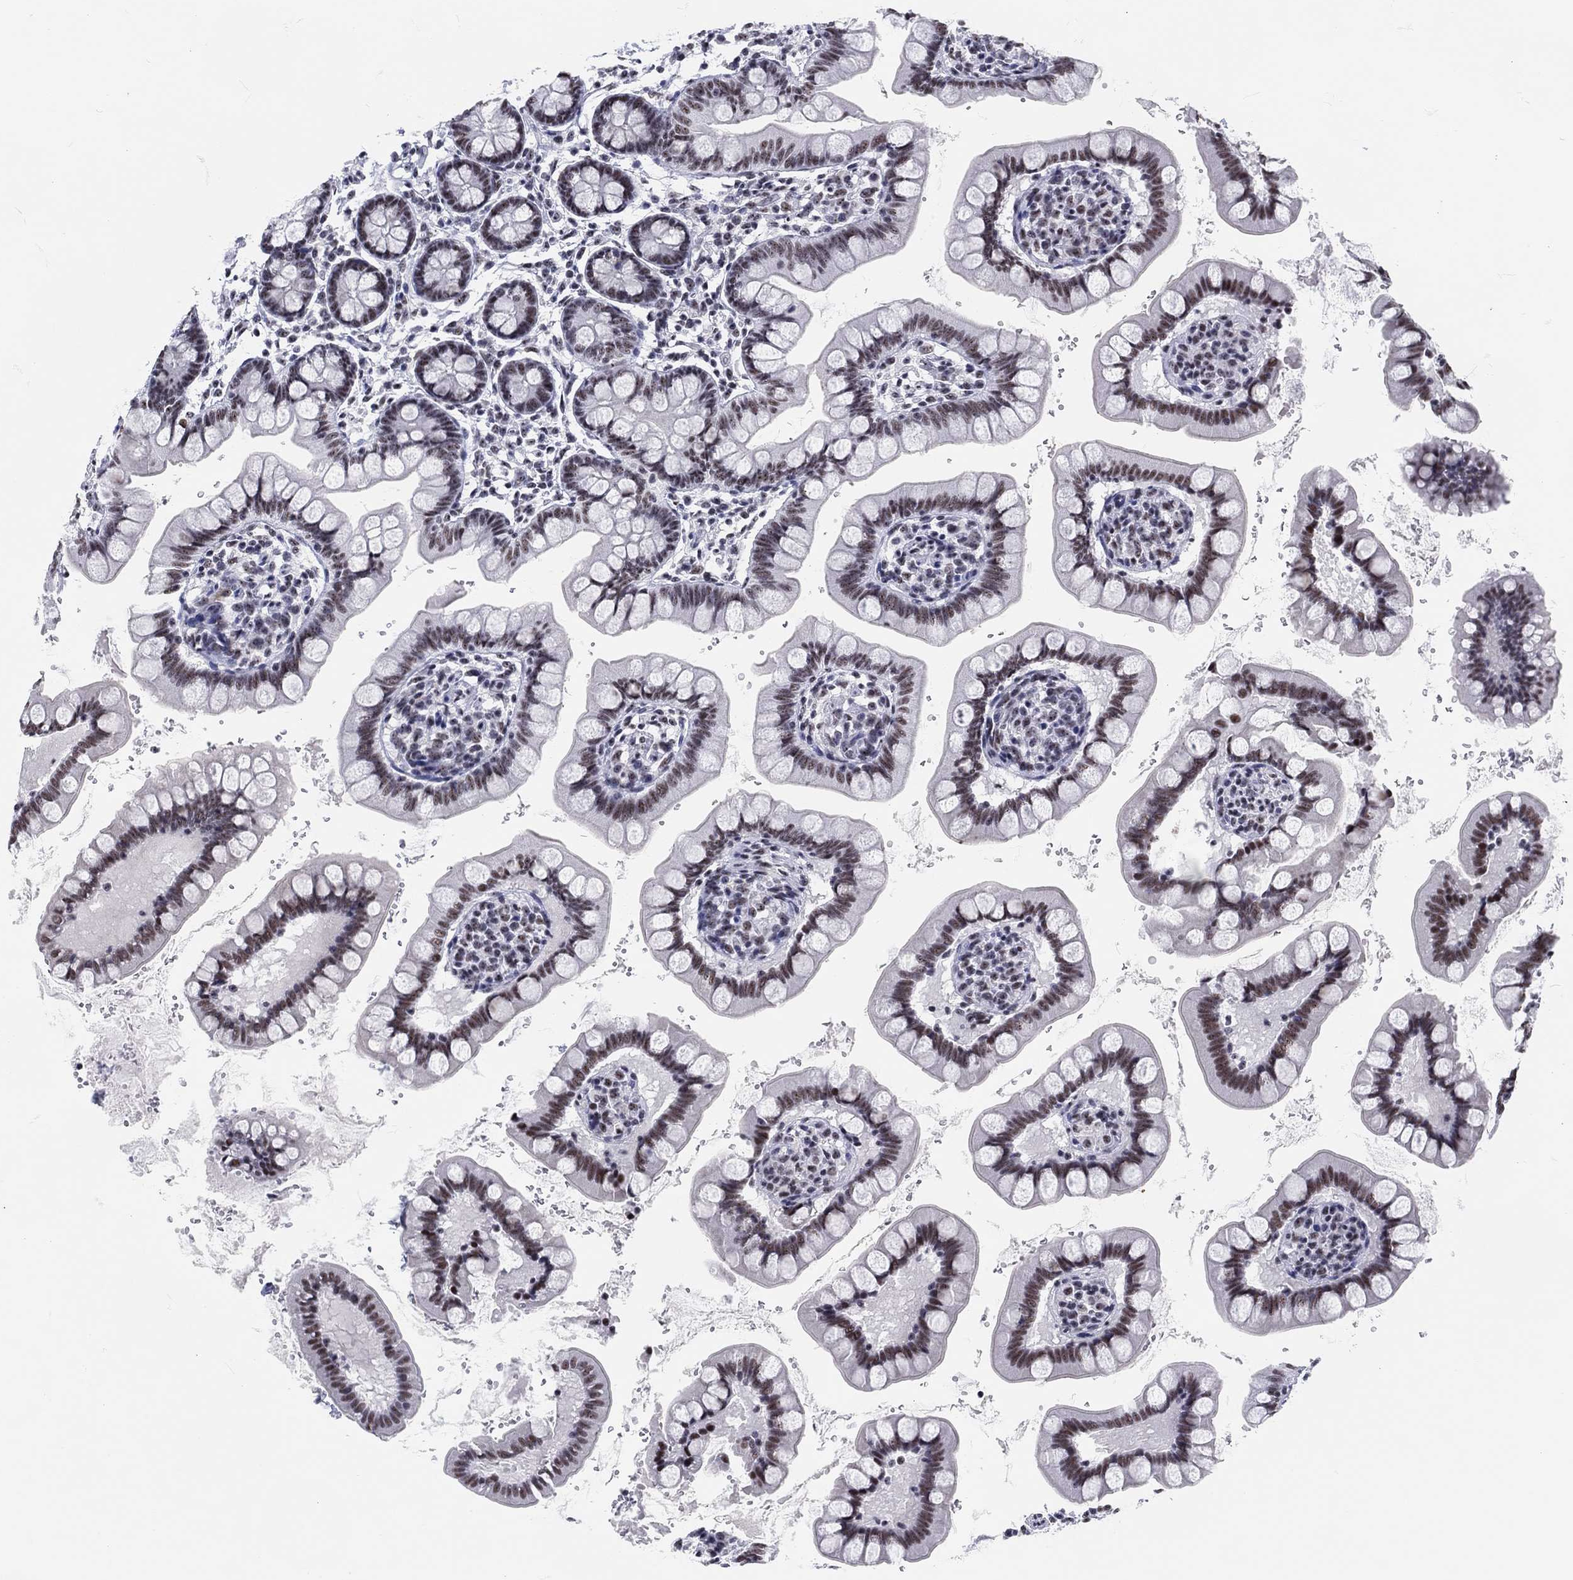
{"staining": {"intensity": "weak", "quantity": "25%-75%", "location": "nuclear"}, "tissue": "small intestine", "cell_type": "Glandular cells", "image_type": "normal", "snomed": [{"axis": "morphology", "description": "Normal tissue, NOS"}, {"axis": "topography", "description": "Small intestine"}], "caption": "This is an image of immunohistochemistry (IHC) staining of benign small intestine, which shows weak staining in the nuclear of glandular cells.", "gene": "MAPK8IP1", "patient": {"sex": "female", "age": 56}}